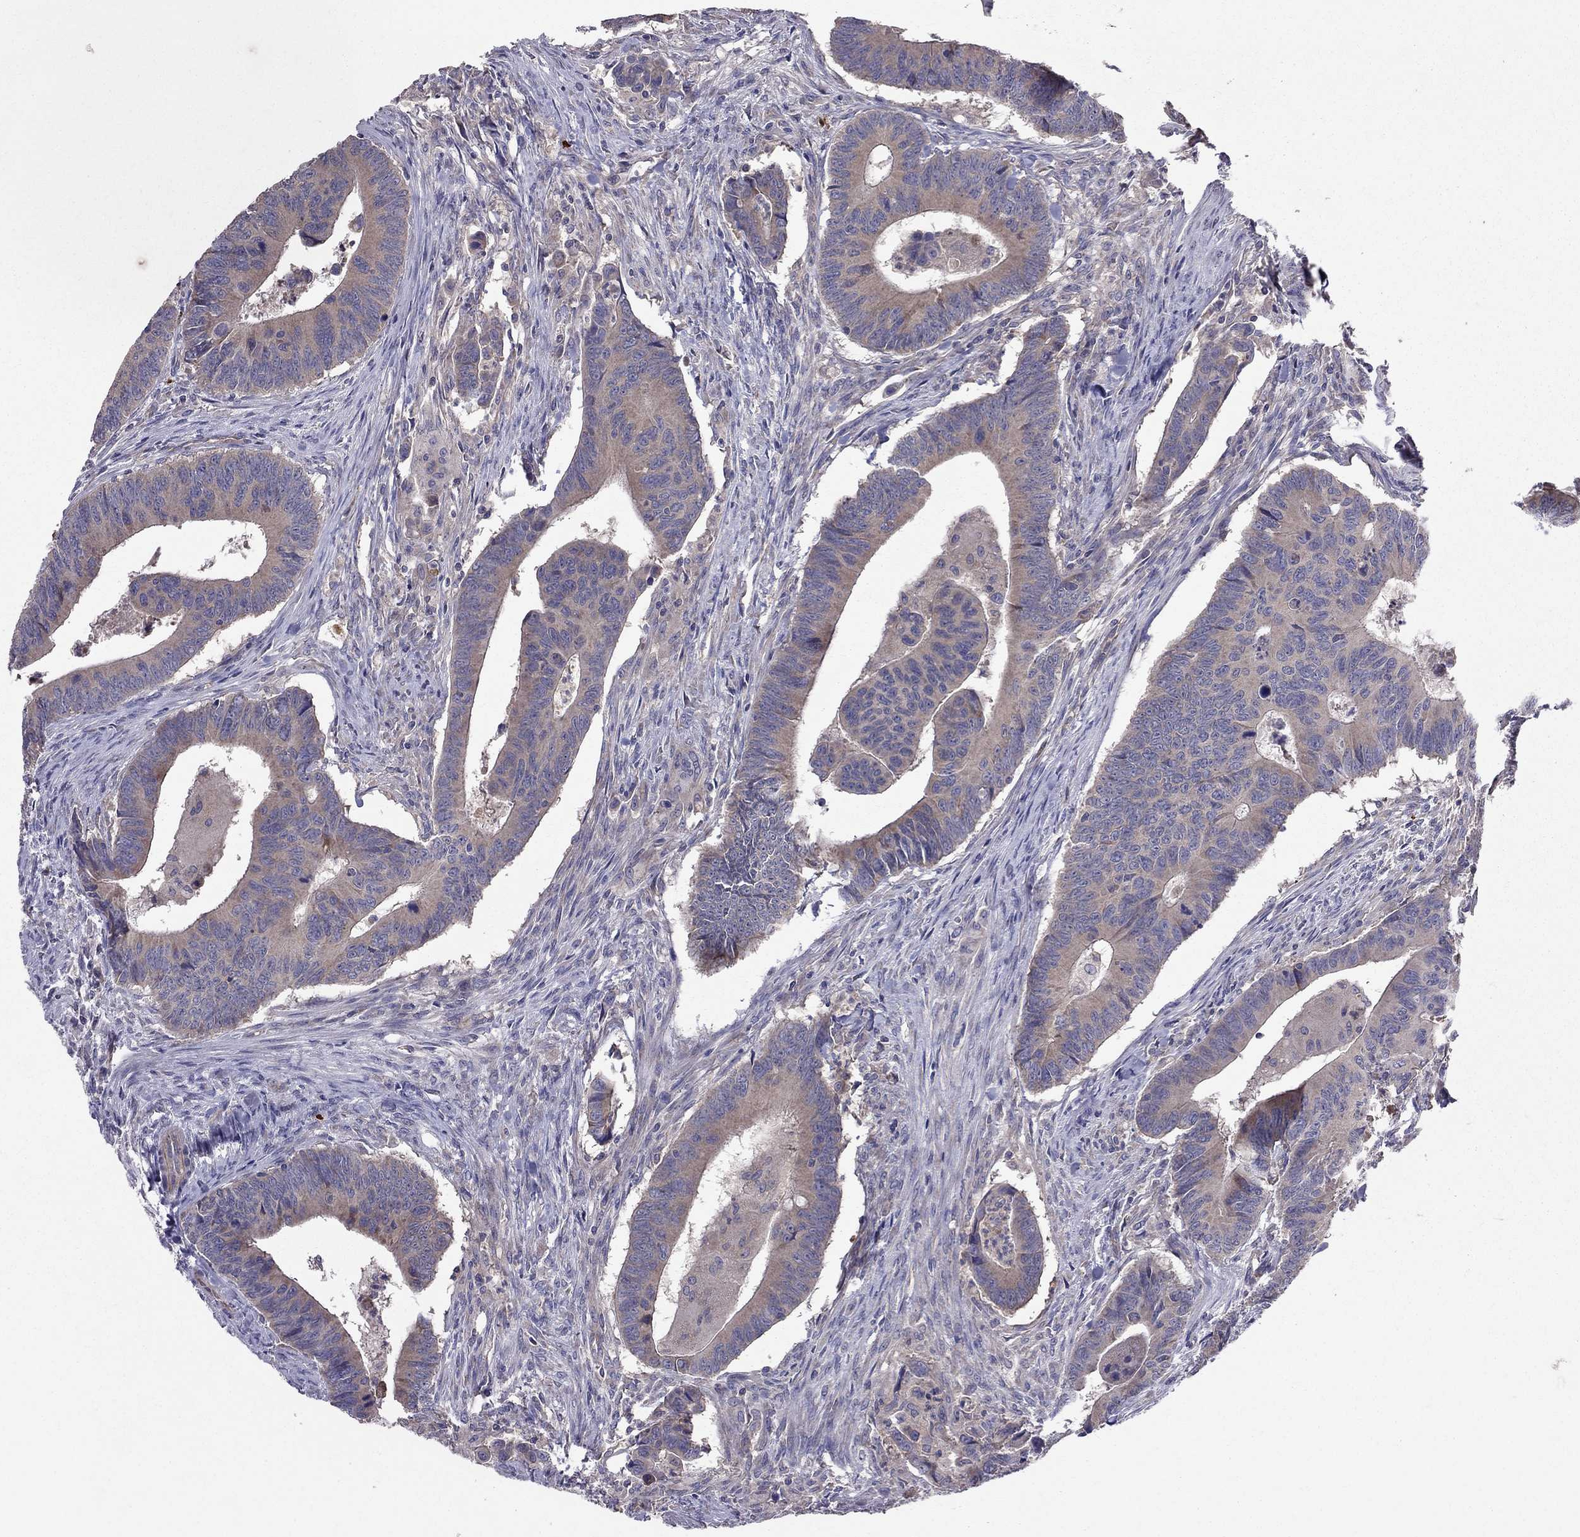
{"staining": {"intensity": "weak", "quantity": "25%-75%", "location": "cytoplasmic/membranous"}, "tissue": "colorectal cancer", "cell_type": "Tumor cells", "image_type": "cancer", "snomed": [{"axis": "morphology", "description": "Adenocarcinoma, NOS"}, {"axis": "topography", "description": "Rectum"}], "caption": "Protein staining displays weak cytoplasmic/membranous staining in approximately 25%-75% of tumor cells in adenocarcinoma (colorectal).", "gene": "PIK3CG", "patient": {"sex": "male", "age": 67}}